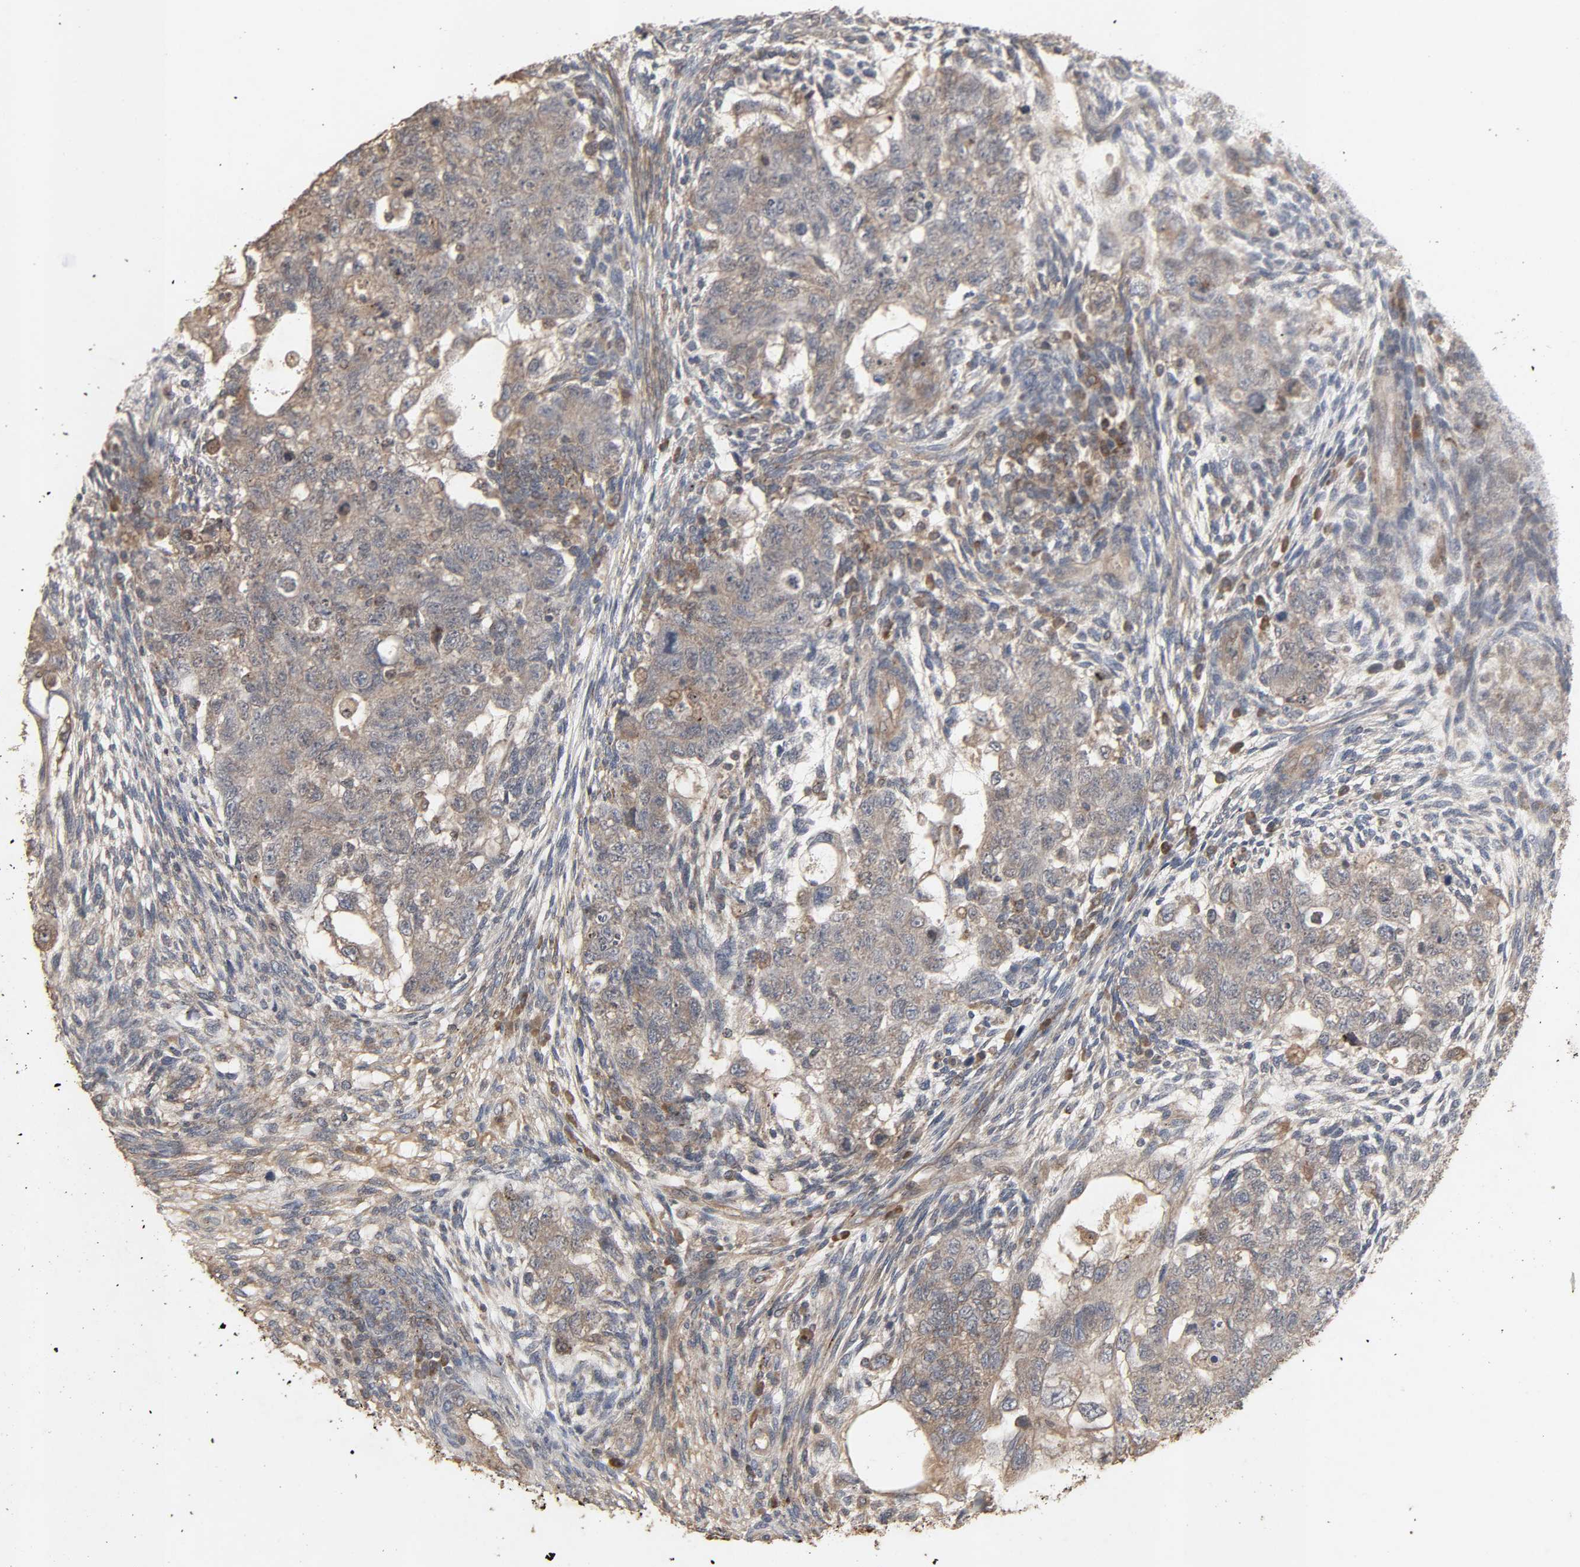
{"staining": {"intensity": "weak", "quantity": ">75%", "location": "cytoplasmic/membranous"}, "tissue": "testis cancer", "cell_type": "Tumor cells", "image_type": "cancer", "snomed": [{"axis": "morphology", "description": "Normal tissue, NOS"}, {"axis": "morphology", "description": "Carcinoma, Embryonal, NOS"}, {"axis": "topography", "description": "Testis"}], "caption": "This micrograph exhibits immunohistochemistry staining of embryonal carcinoma (testis), with low weak cytoplasmic/membranous expression in about >75% of tumor cells.", "gene": "ADCY4", "patient": {"sex": "male", "age": 36}}